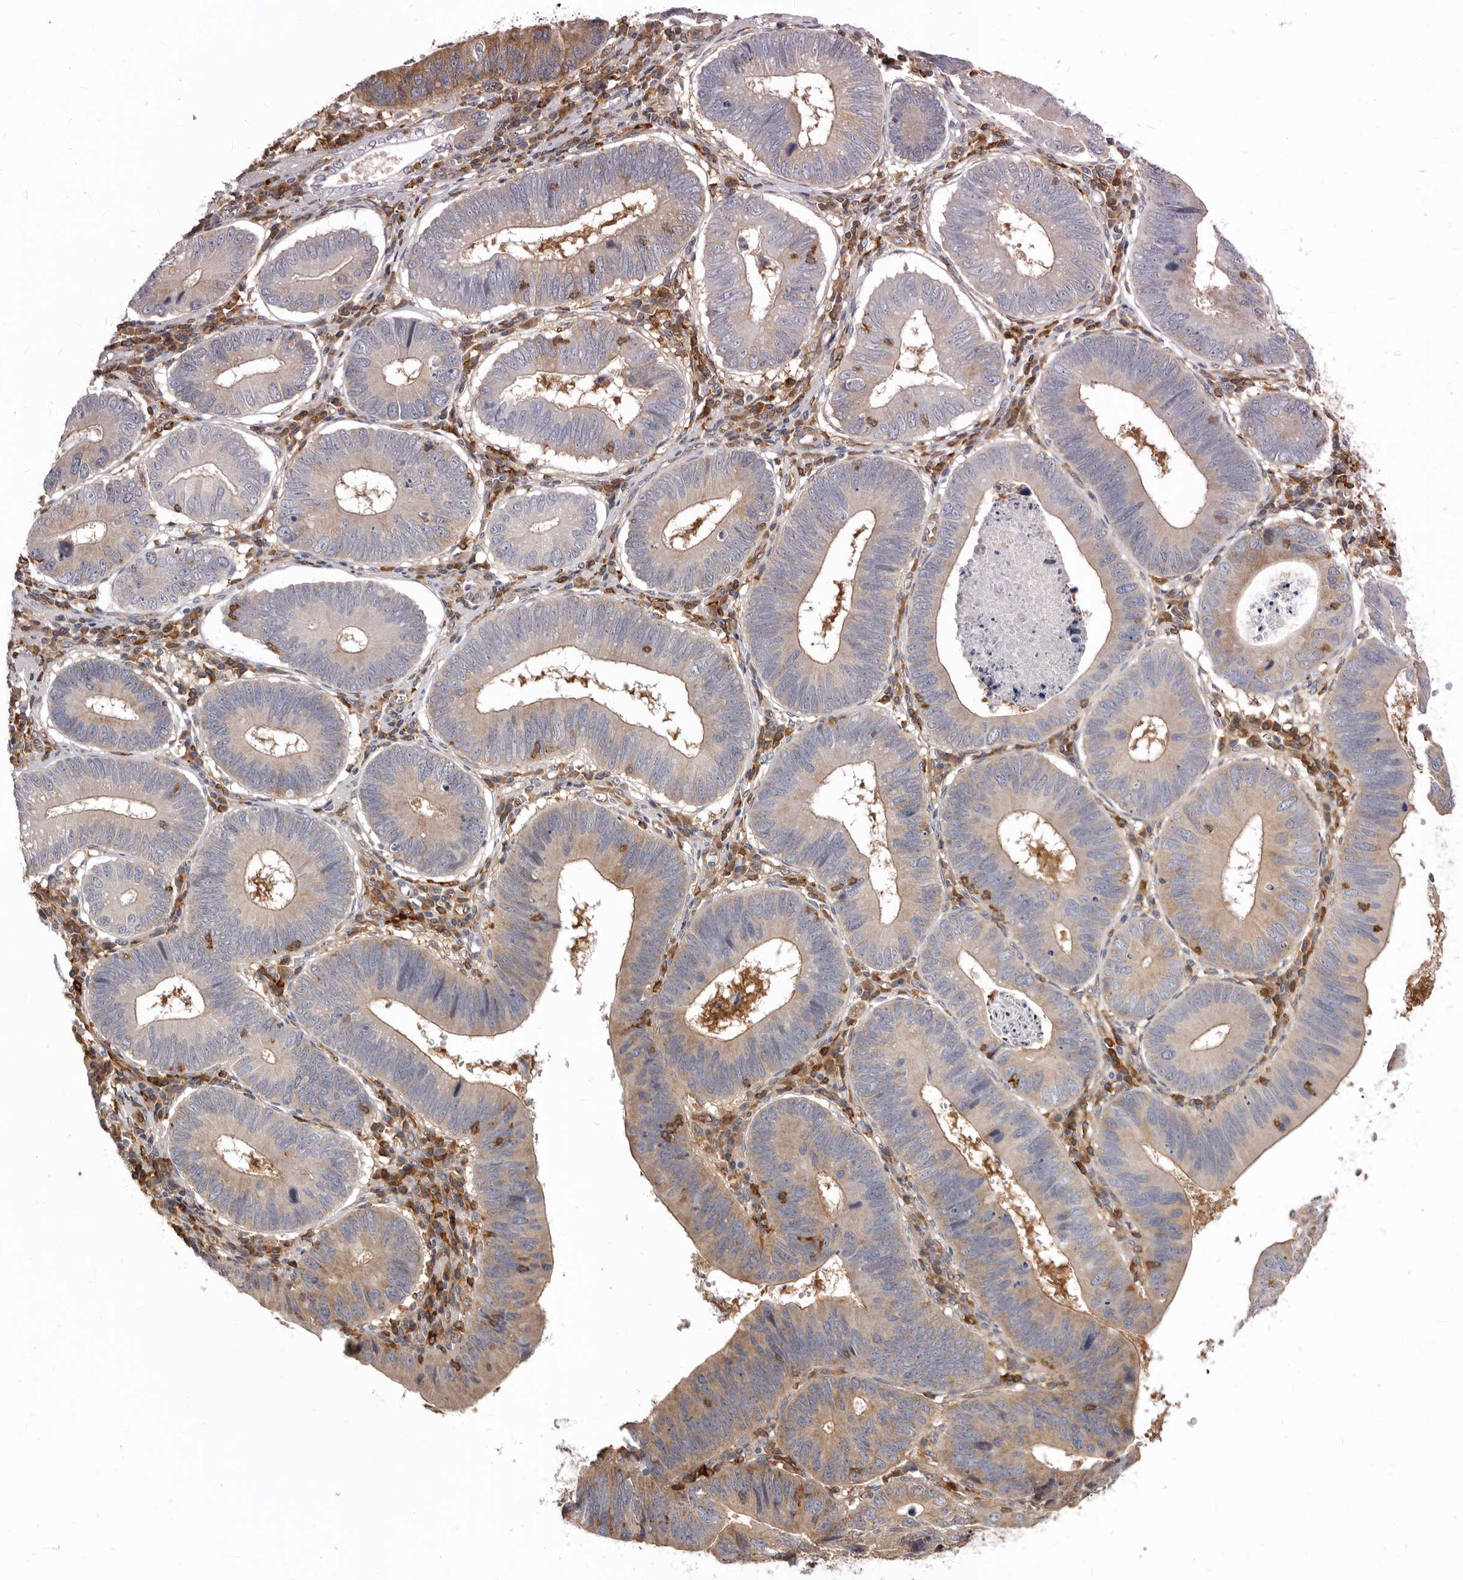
{"staining": {"intensity": "moderate", "quantity": "25%-75%", "location": "cytoplasmic/membranous"}, "tissue": "stomach cancer", "cell_type": "Tumor cells", "image_type": "cancer", "snomed": [{"axis": "morphology", "description": "Adenocarcinoma, NOS"}, {"axis": "topography", "description": "Stomach"}], "caption": "The photomicrograph demonstrates a brown stain indicating the presence of a protein in the cytoplasmic/membranous of tumor cells in stomach cancer.", "gene": "CBL", "patient": {"sex": "male", "age": 59}}